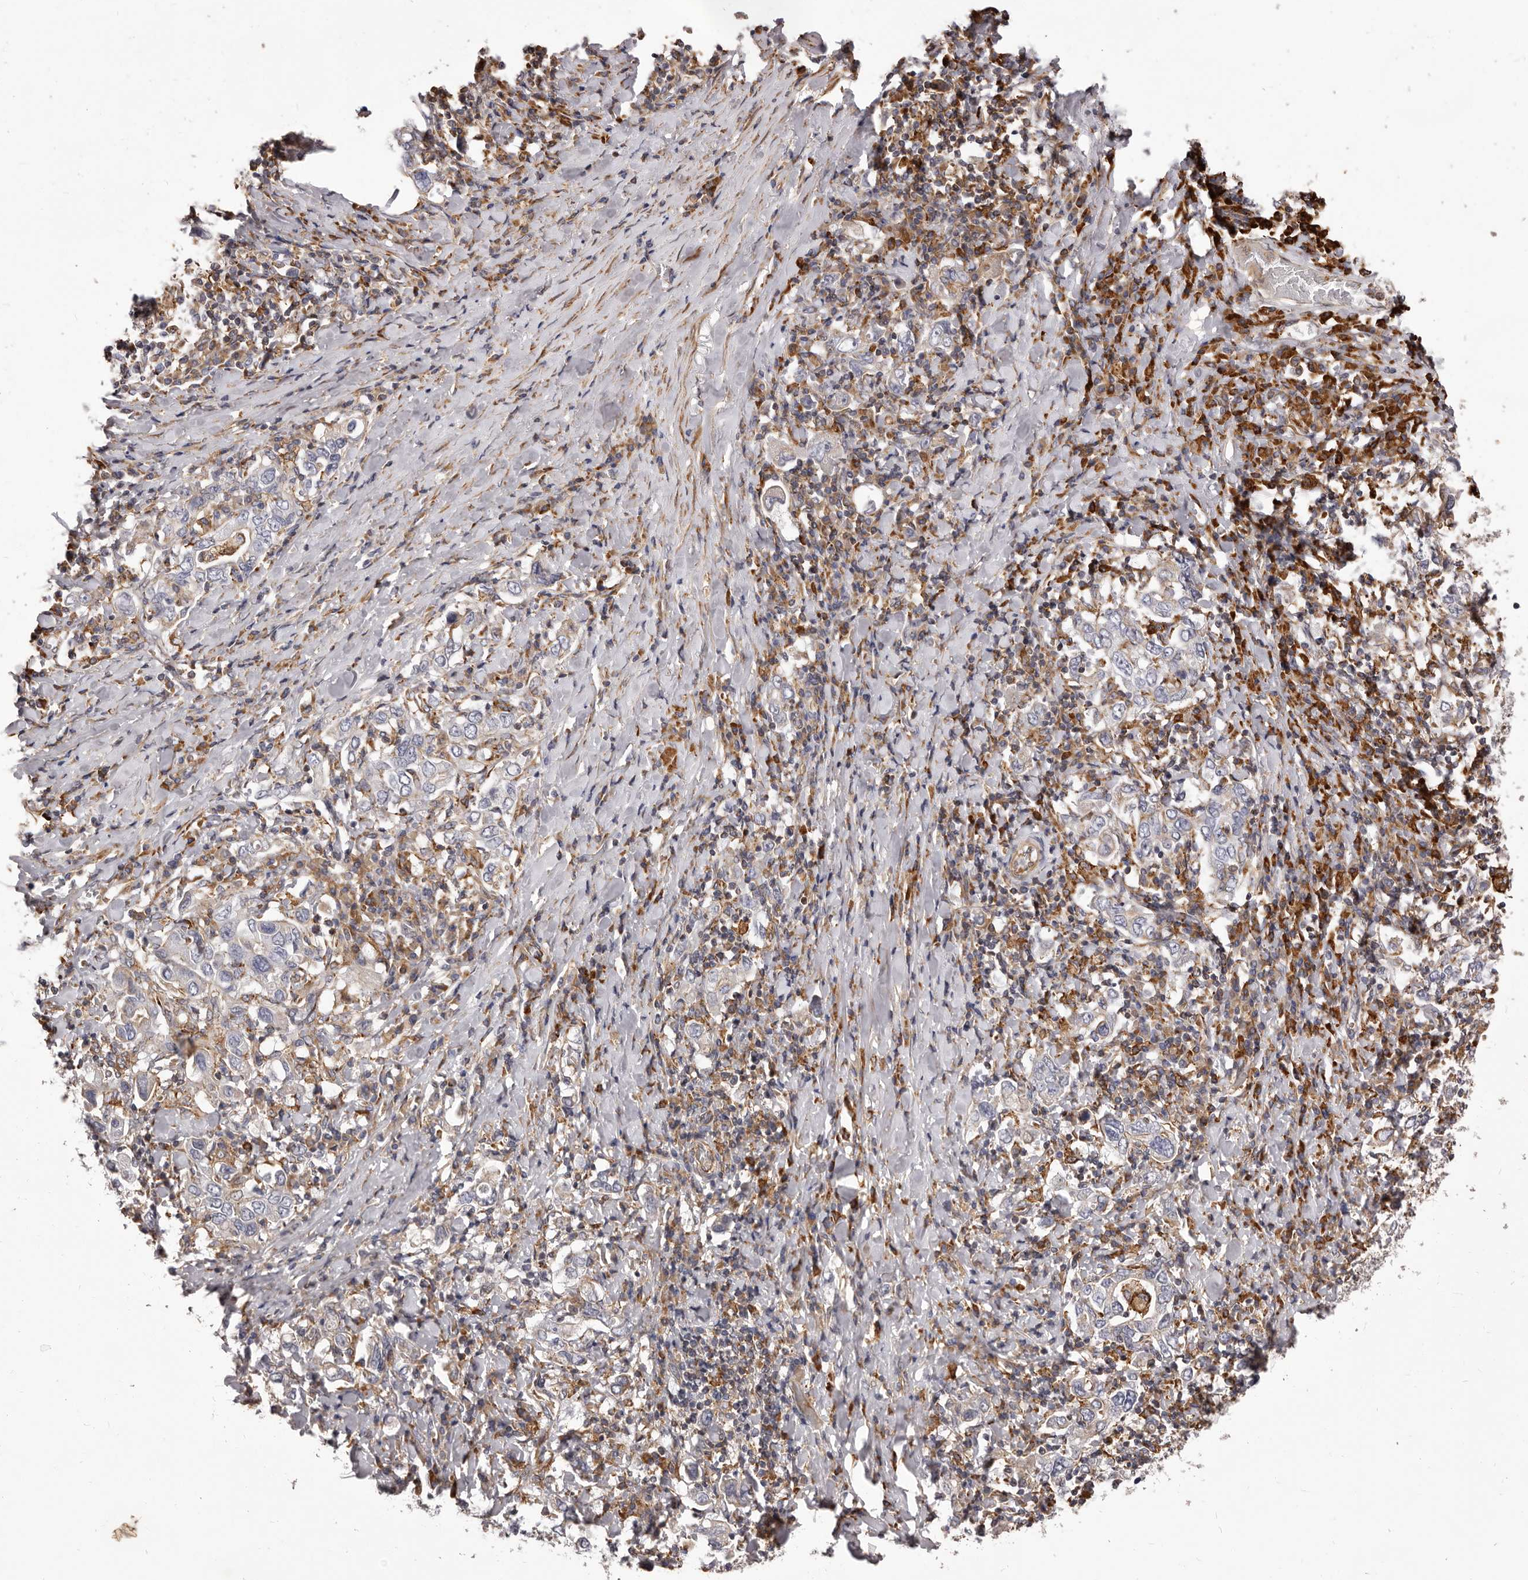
{"staining": {"intensity": "weak", "quantity": "<25%", "location": "cytoplasmic/membranous"}, "tissue": "stomach cancer", "cell_type": "Tumor cells", "image_type": "cancer", "snomed": [{"axis": "morphology", "description": "Adenocarcinoma, NOS"}, {"axis": "topography", "description": "Stomach, upper"}], "caption": "Micrograph shows no protein staining in tumor cells of stomach cancer tissue.", "gene": "ALPK1", "patient": {"sex": "male", "age": 62}}